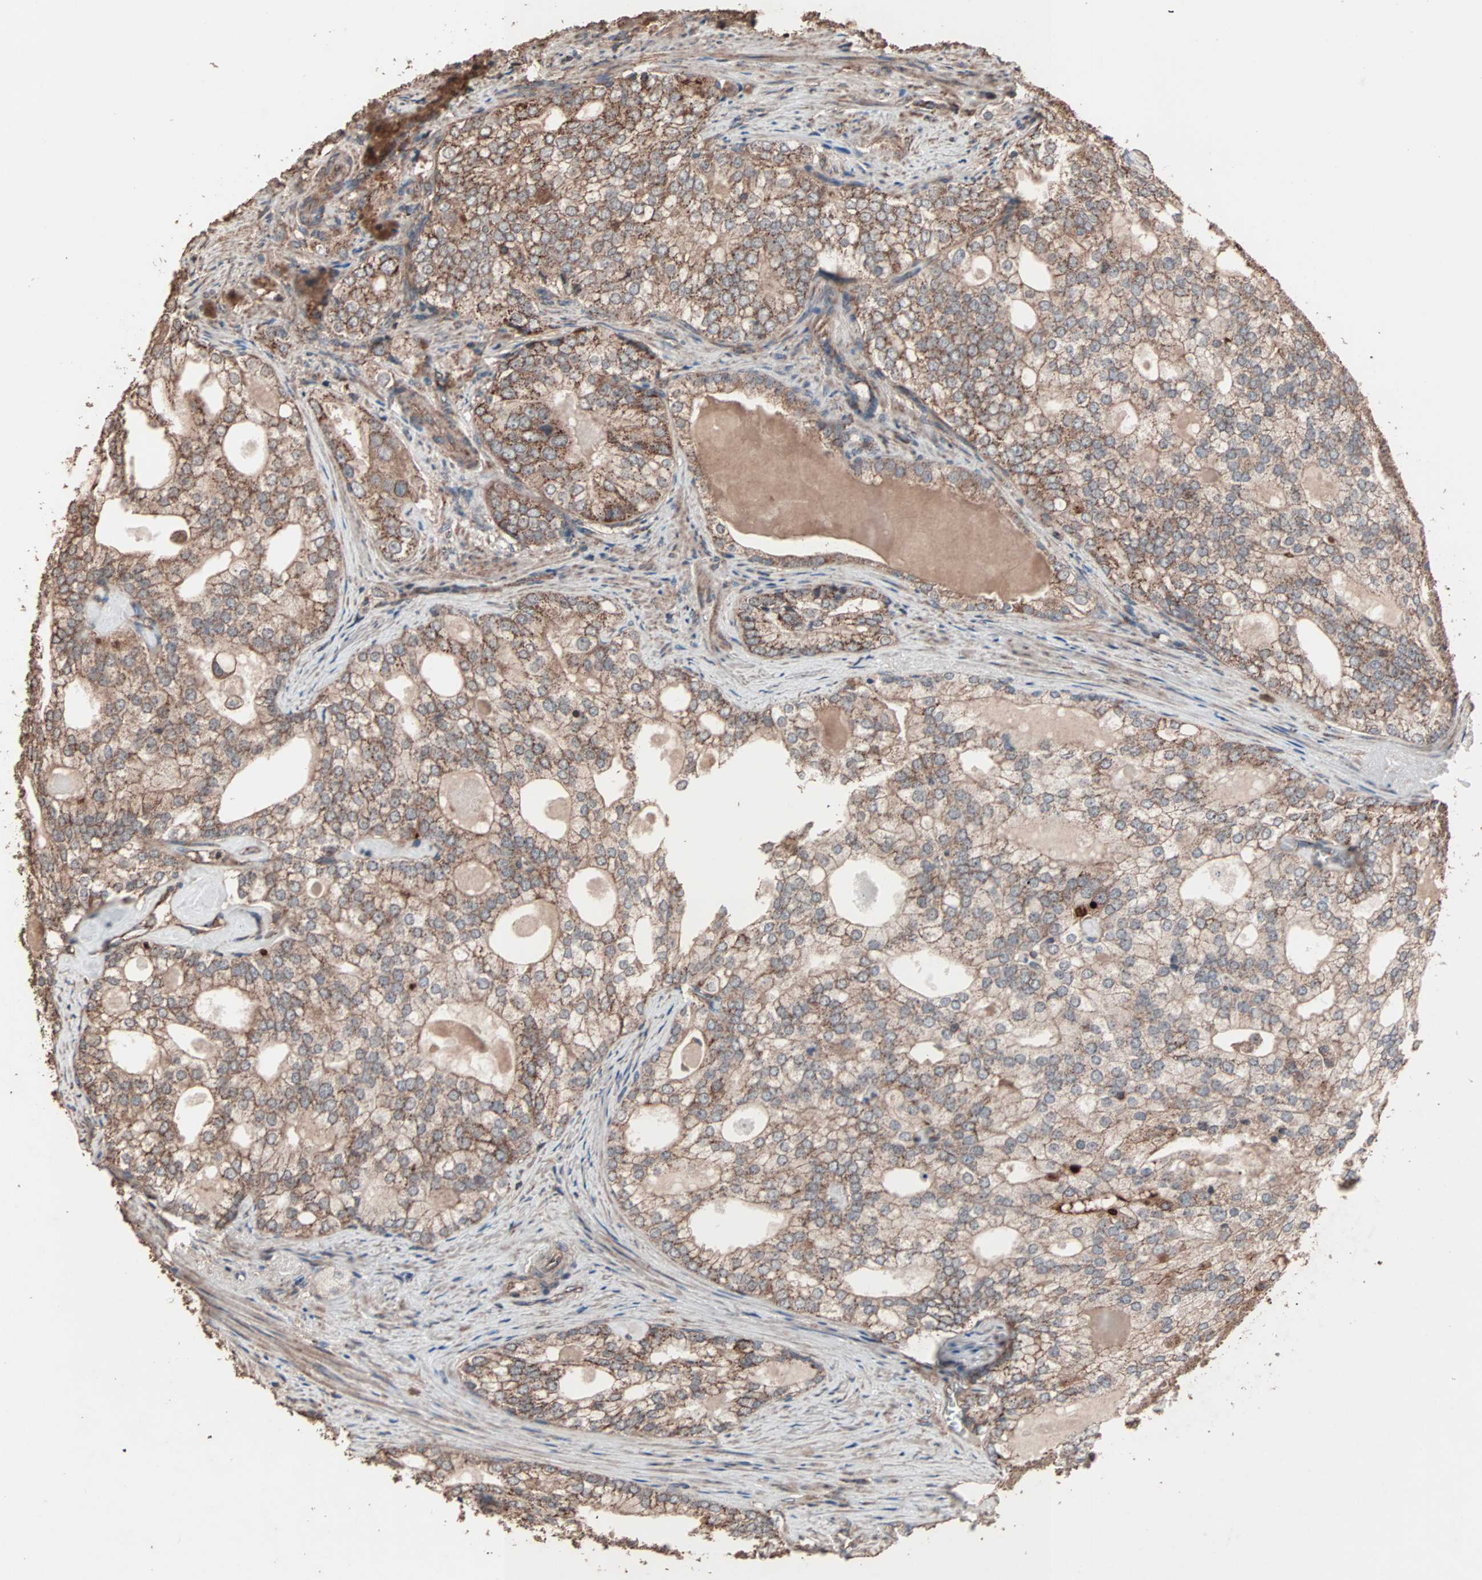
{"staining": {"intensity": "moderate", "quantity": ">75%", "location": "cytoplasmic/membranous"}, "tissue": "prostate cancer", "cell_type": "Tumor cells", "image_type": "cancer", "snomed": [{"axis": "morphology", "description": "Adenocarcinoma, High grade"}, {"axis": "topography", "description": "Prostate"}], "caption": "Immunohistochemical staining of prostate cancer displays moderate cytoplasmic/membranous protein expression in approximately >75% of tumor cells.", "gene": "MRPL2", "patient": {"sex": "male", "age": 66}}